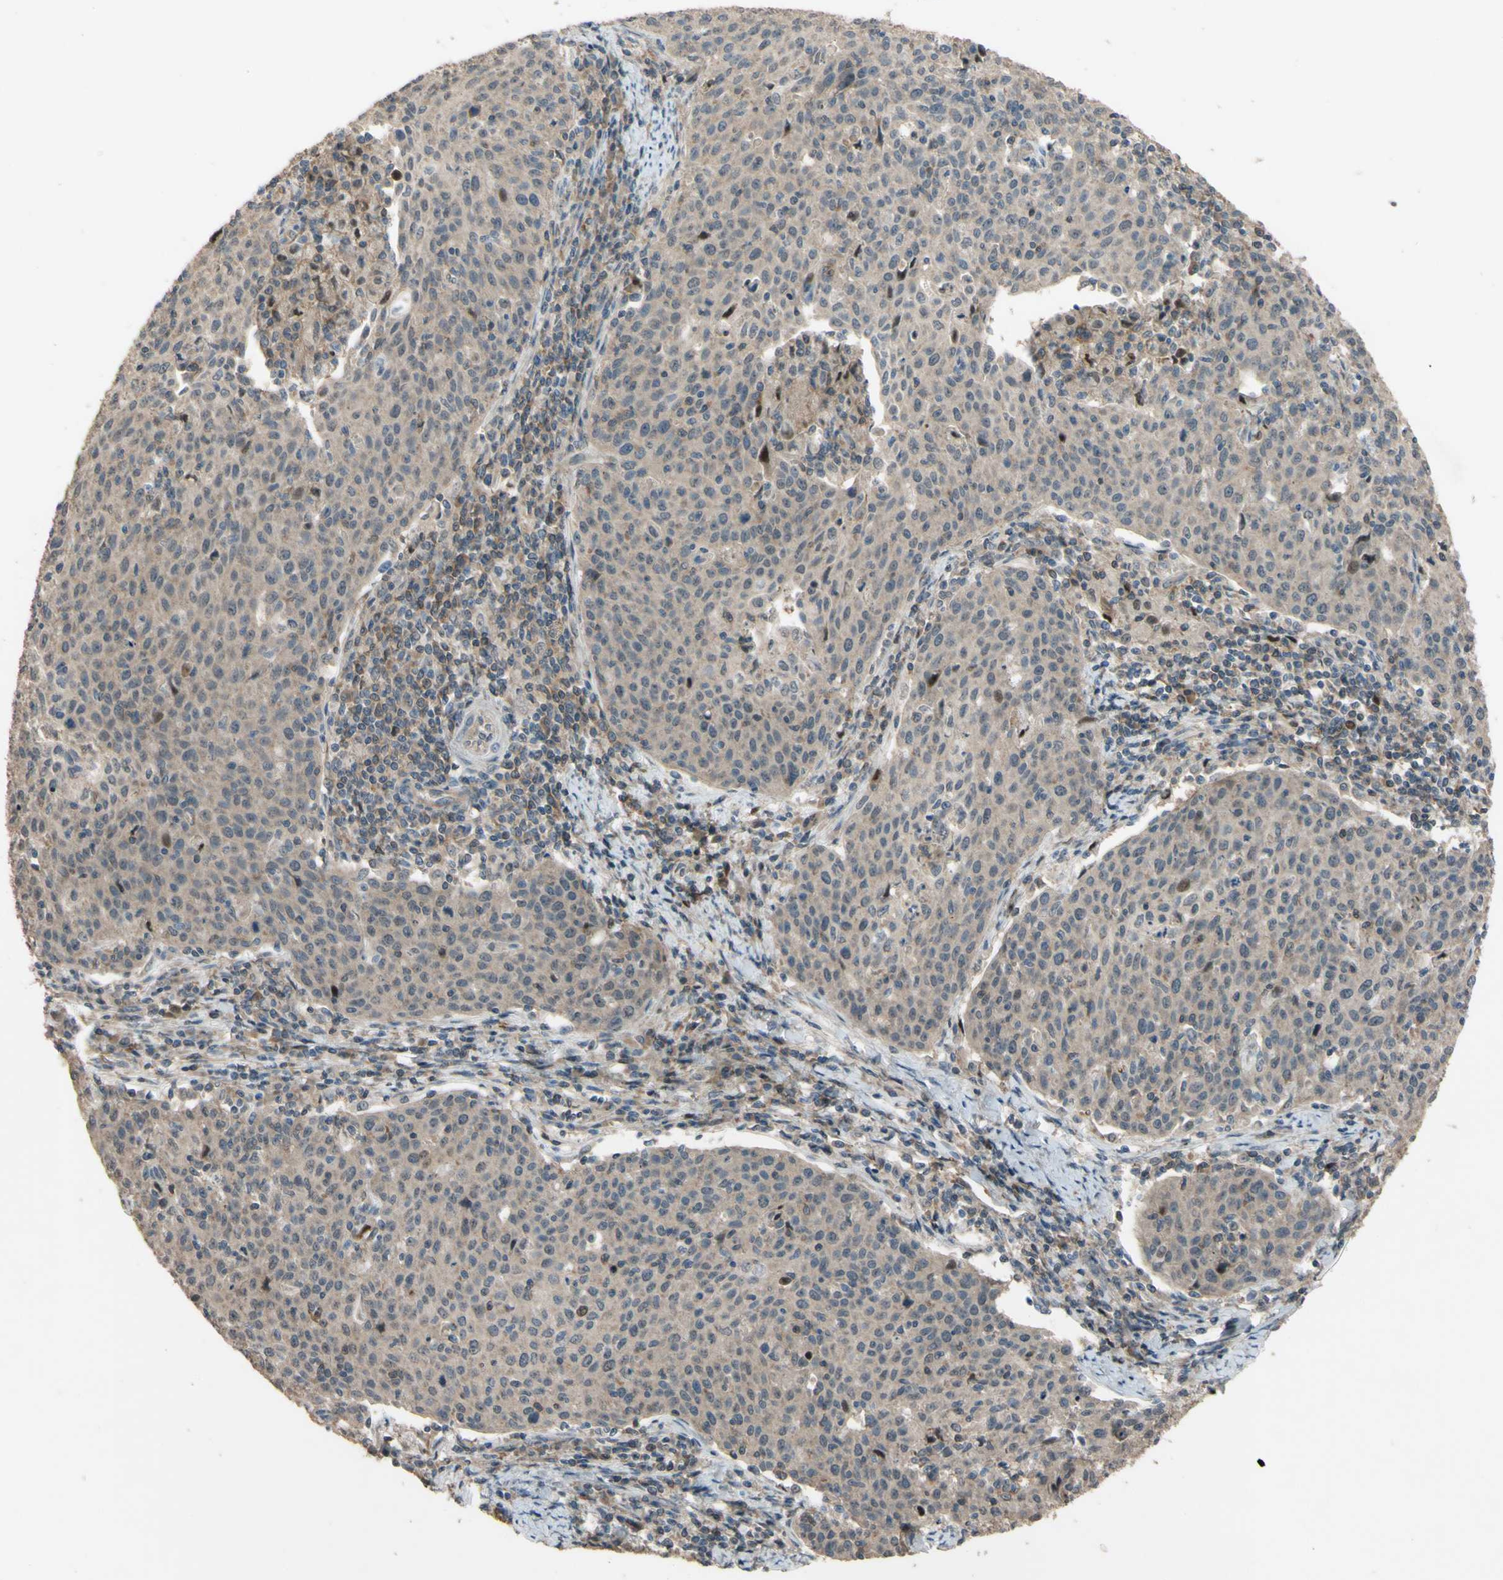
{"staining": {"intensity": "weak", "quantity": ">75%", "location": "cytoplasmic/membranous"}, "tissue": "cervical cancer", "cell_type": "Tumor cells", "image_type": "cancer", "snomed": [{"axis": "morphology", "description": "Squamous cell carcinoma, NOS"}, {"axis": "topography", "description": "Cervix"}], "caption": "Immunohistochemical staining of squamous cell carcinoma (cervical) demonstrates weak cytoplasmic/membranous protein staining in about >75% of tumor cells. (Stains: DAB in brown, nuclei in blue, Microscopy: brightfield microscopy at high magnification).", "gene": "SHROOM4", "patient": {"sex": "female", "age": 38}}